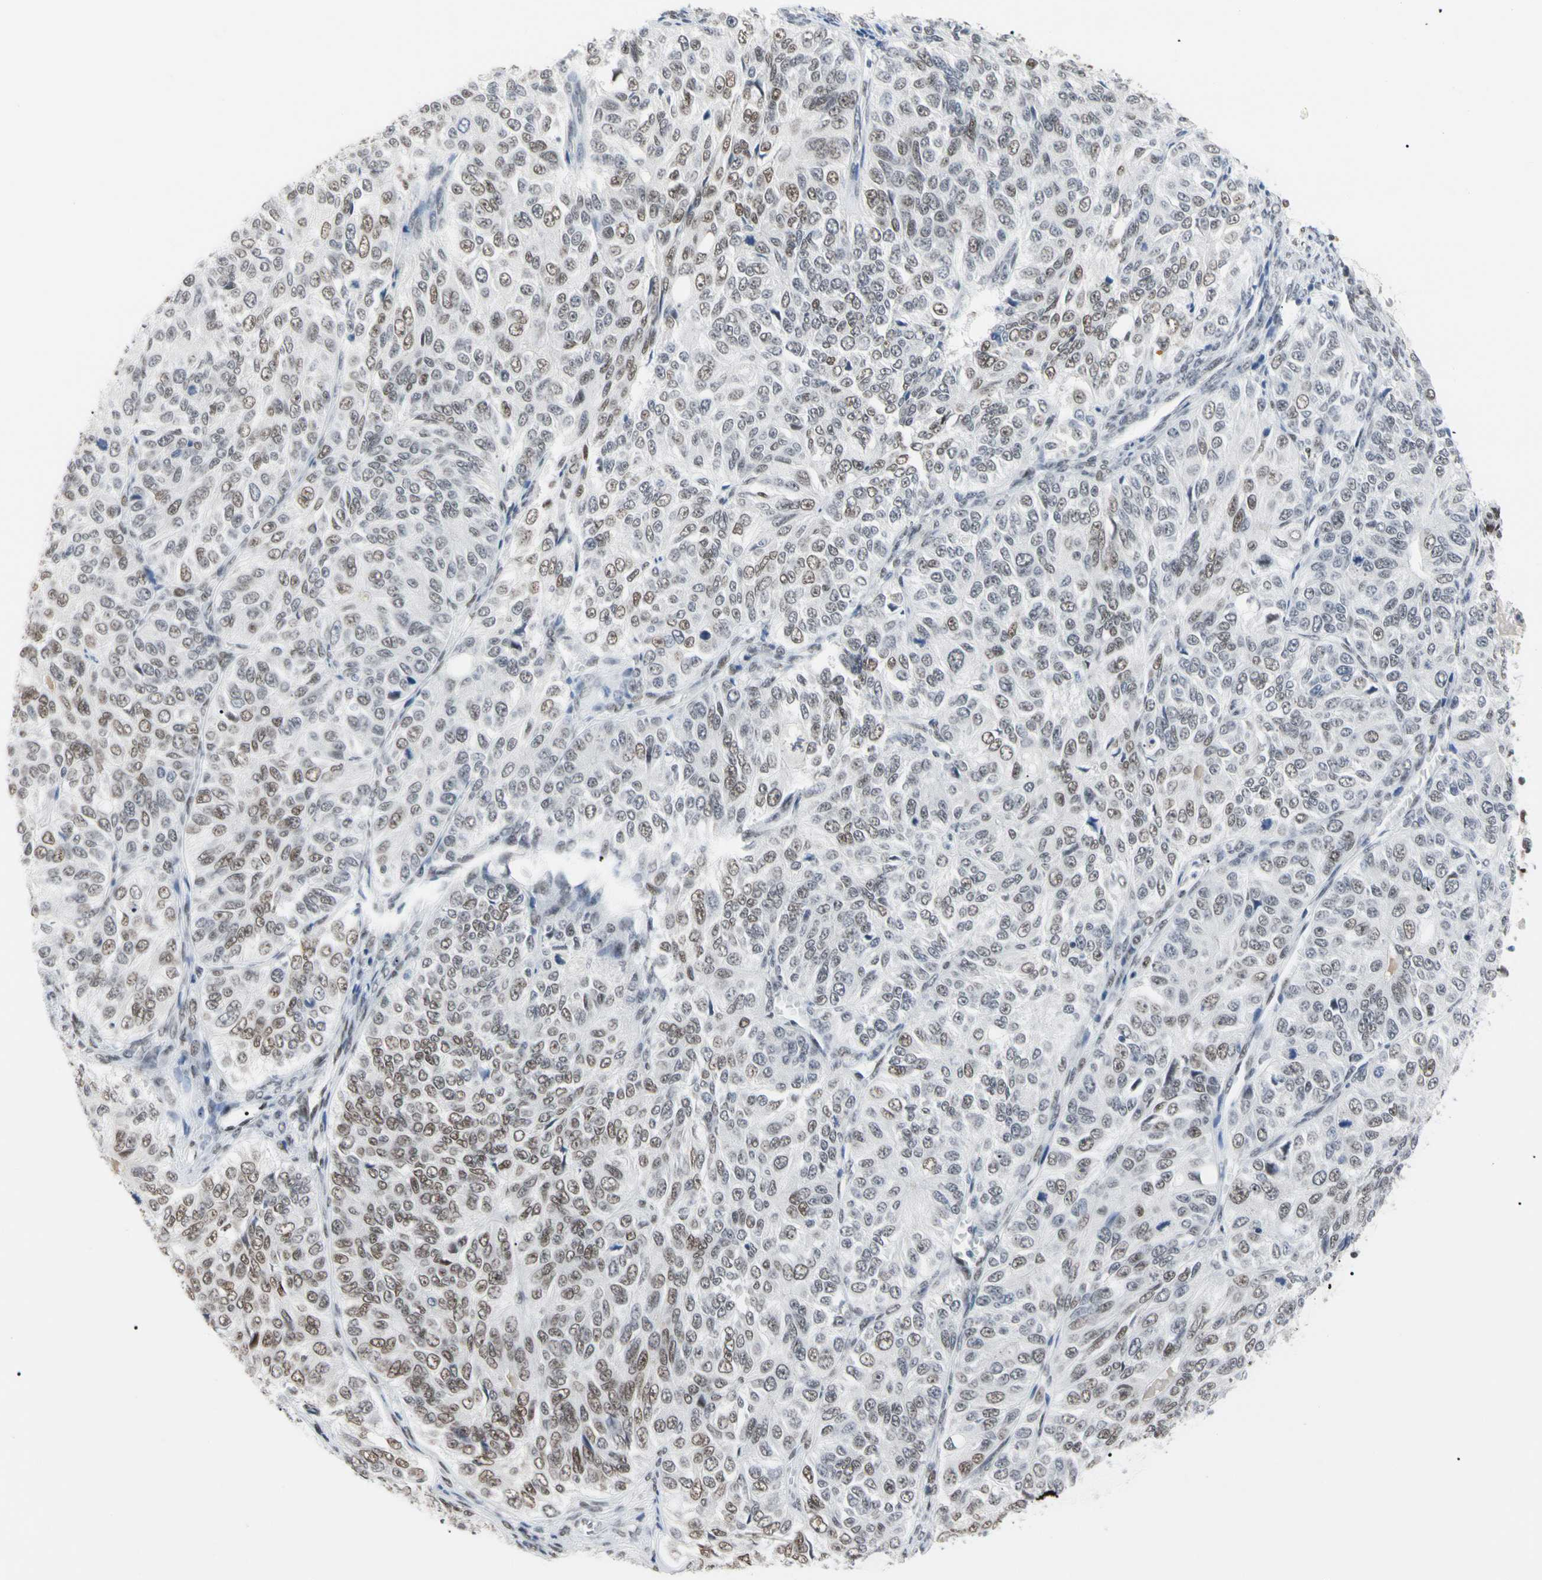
{"staining": {"intensity": "weak", "quantity": ">75%", "location": "nuclear"}, "tissue": "ovarian cancer", "cell_type": "Tumor cells", "image_type": "cancer", "snomed": [{"axis": "morphology", "description": "Carcinoma, endometroid"}, {"axis": "topography", "description": "Ovary"}], "caption": "Approximately >75% of tumor cells in ovarian endometroid carcinoma exhibit weak nuclear protein positivity as visualized by brown immunohistochemical staining.", "gene": "FAM98B", "patient": {"sex": "female", "age": 51}}